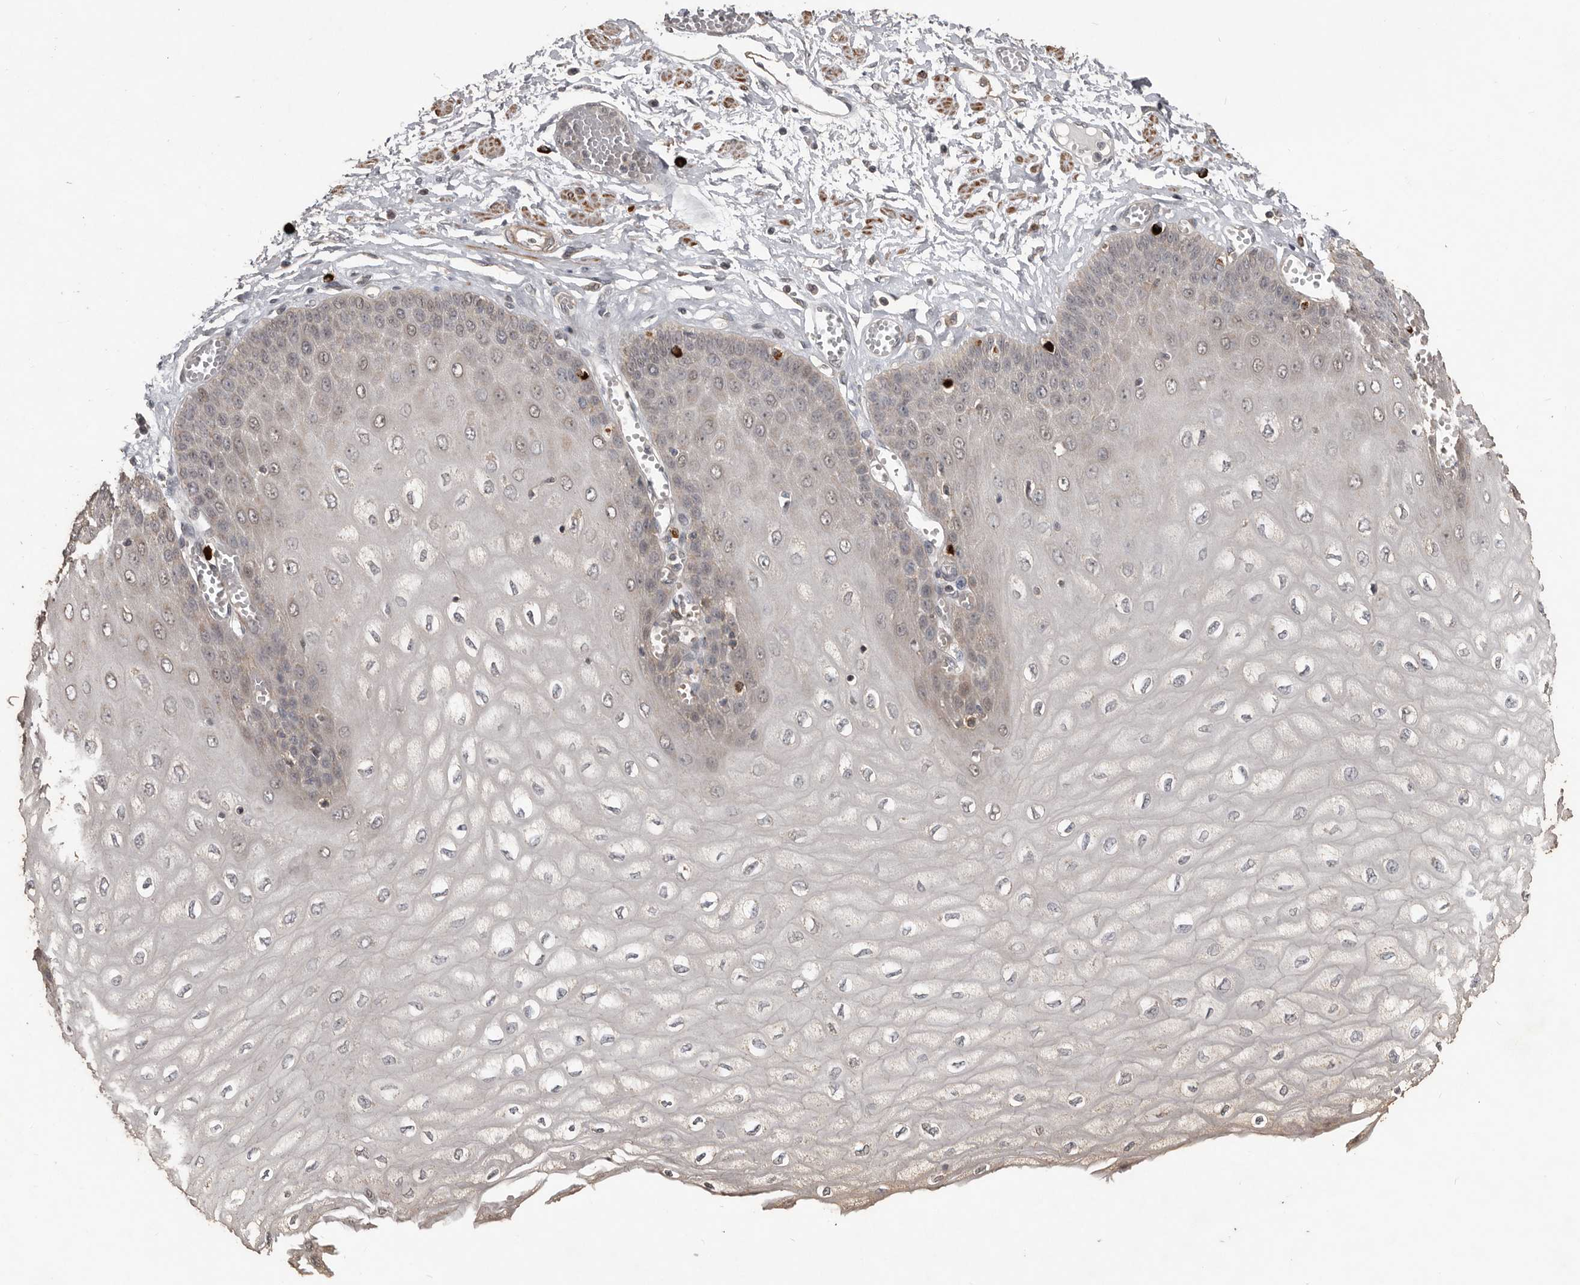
{"staining": {"intensity": "weak", "quantity": "<25%", "location": "cytoplasmic/membranous,nuclear"}, "tissue": "esophagus", "cell_type": "Squamous epithelial cells", "image_type": "normal", "snomed": [{"axis": "morphology", "description": "Normal tissue, NOS"}, {"axis": "topography", "description": "Esophagus"}], "caption": "The micrograph reveals no significant positivity in squamous epithelial cells of esophagus. Nuclei are stained in blue.", "gene": "BAMBI", "patient": {"sex": "male", "age": 60}}